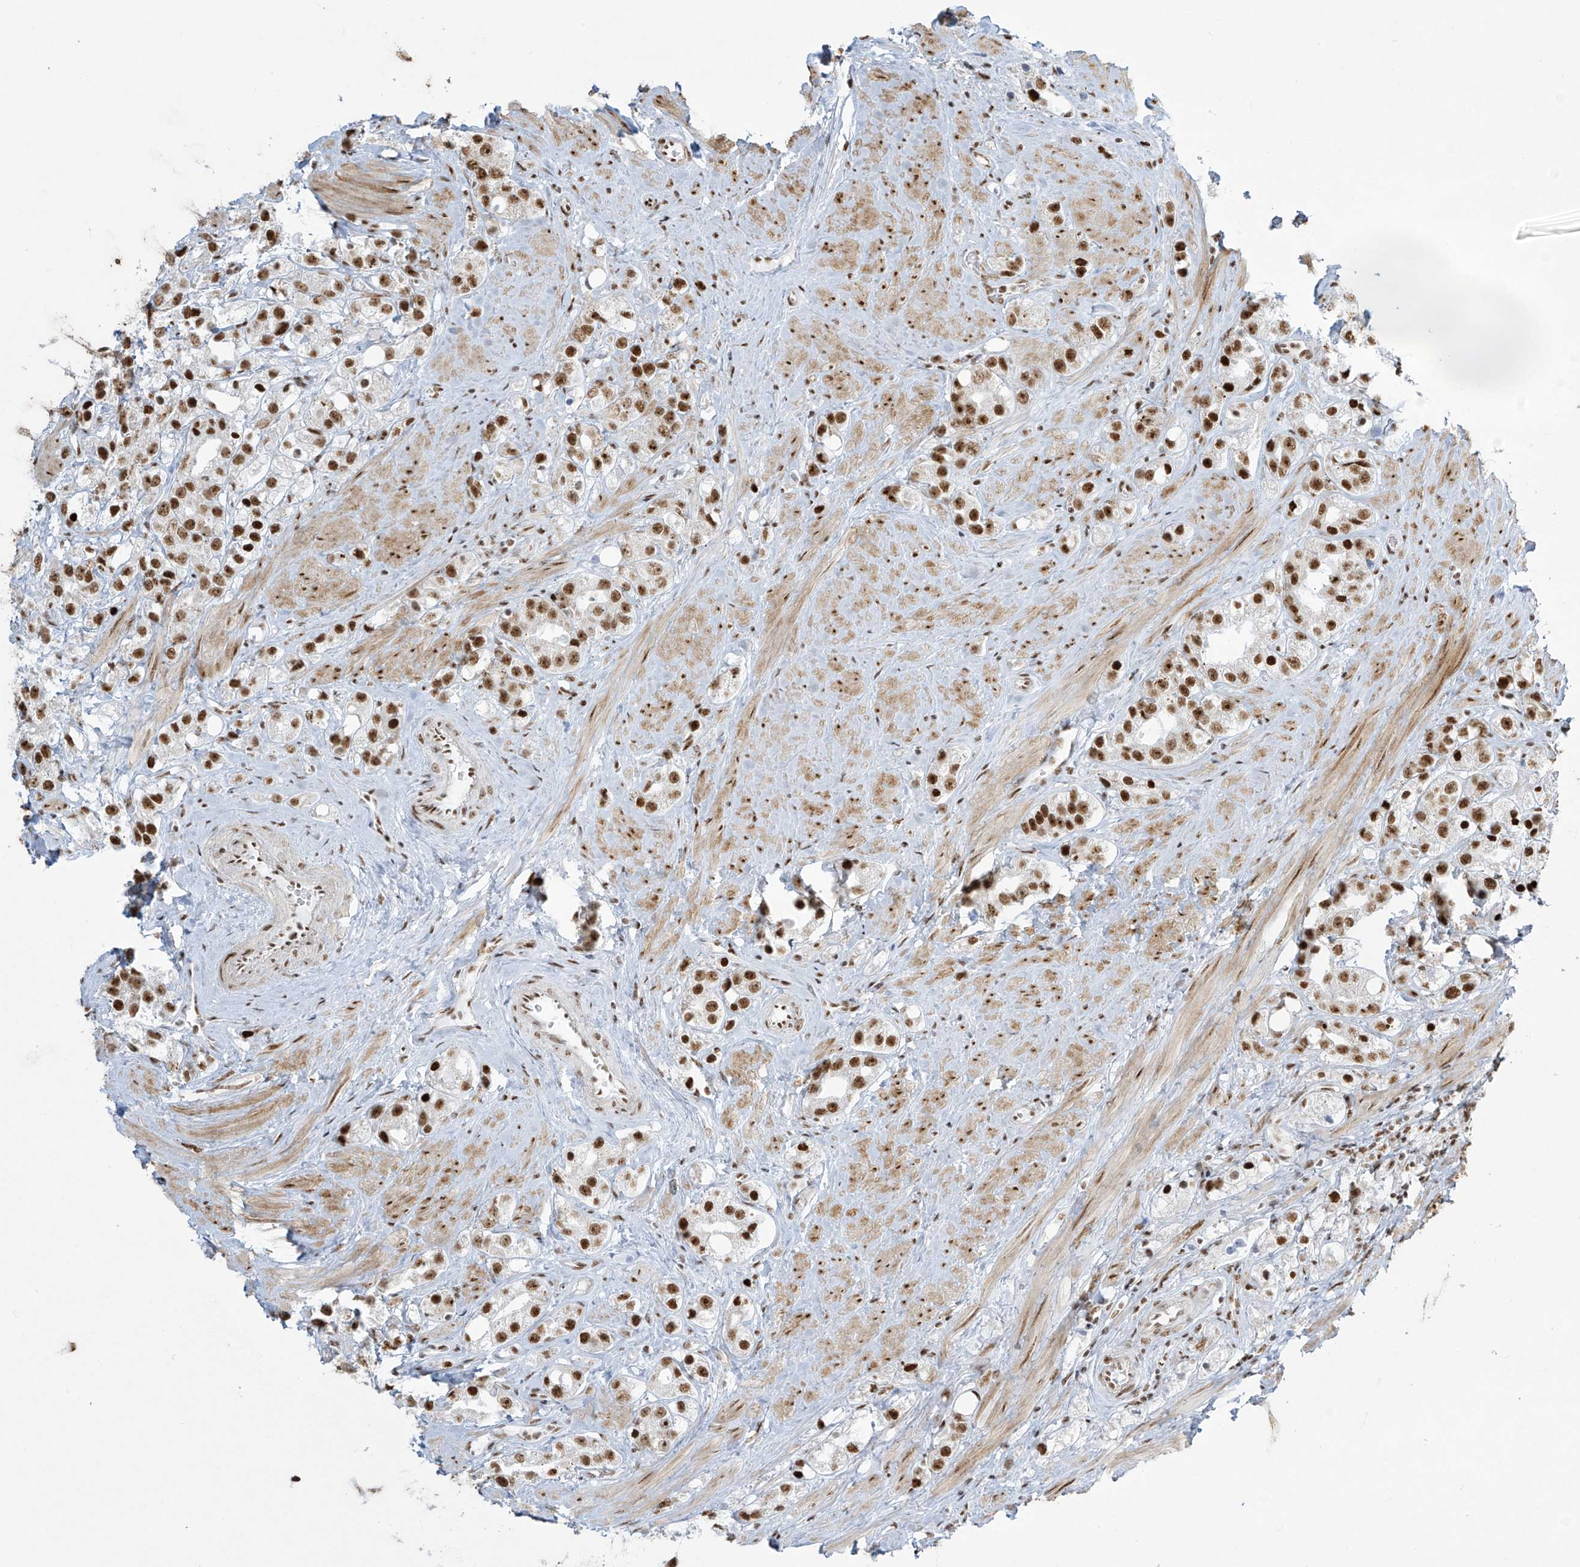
{"staining": {"intensity": "moderate", "quantity": ">75%", "location": "nuclear"}, "tissue": "prostate cancer", "cell_type": "Tumor cells", "image_type": "cancer", "snomed": [{"axis": "morphology", "description": "Adenocarcinoma, NOS"}, {"axis": "topography", "description": "Prostate"}], "caption": "Adenocarcinoma (prostate) stained with DAB immunohistochemistry (IHC) displays medium levels of moderate nuclear positivity in approximately >75% of tumor cells.", "gene": "MS4A6A", "patient": {"sex": "male", "age": 79}}